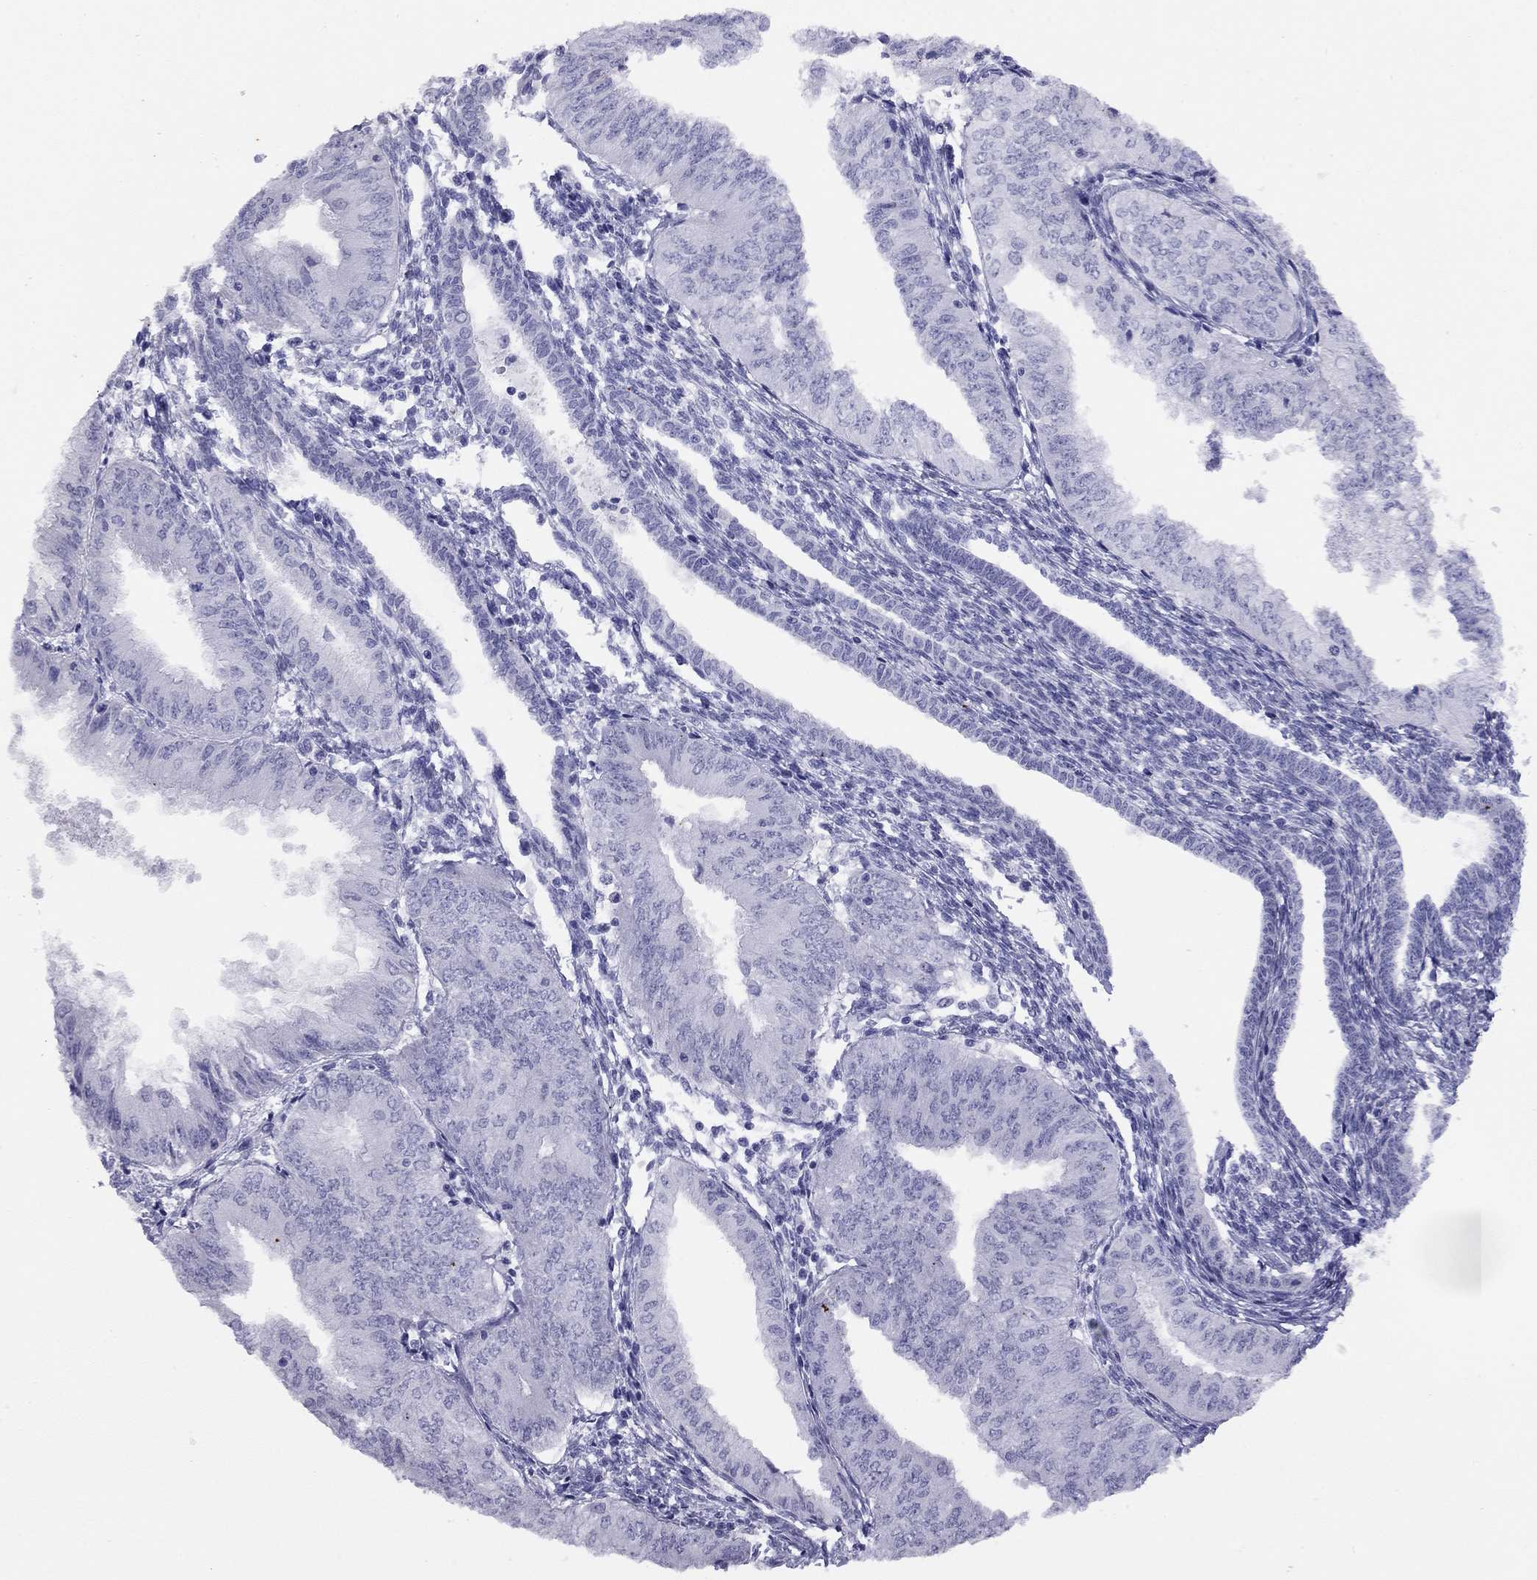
{"staining": {"intensity": "negative", "quantity": "none", "location": "none"}, "tissue": "endometrial cancer", "cell_type": "Tumor cells", "image_type": "cancer", "snomed": [{"axis": "morphology", "description": "Adenocarcinoma, NOS"}, {"axis": "topography", "description": "Endometrium"}], "caption": "IHC histopathology image of human endometrial adenocarcinoma stained for a protein (brown), which demonstrates no positivity in tumor cells.", "gene": "LYAR", "patient": {"sex": "female", "age": 53}}